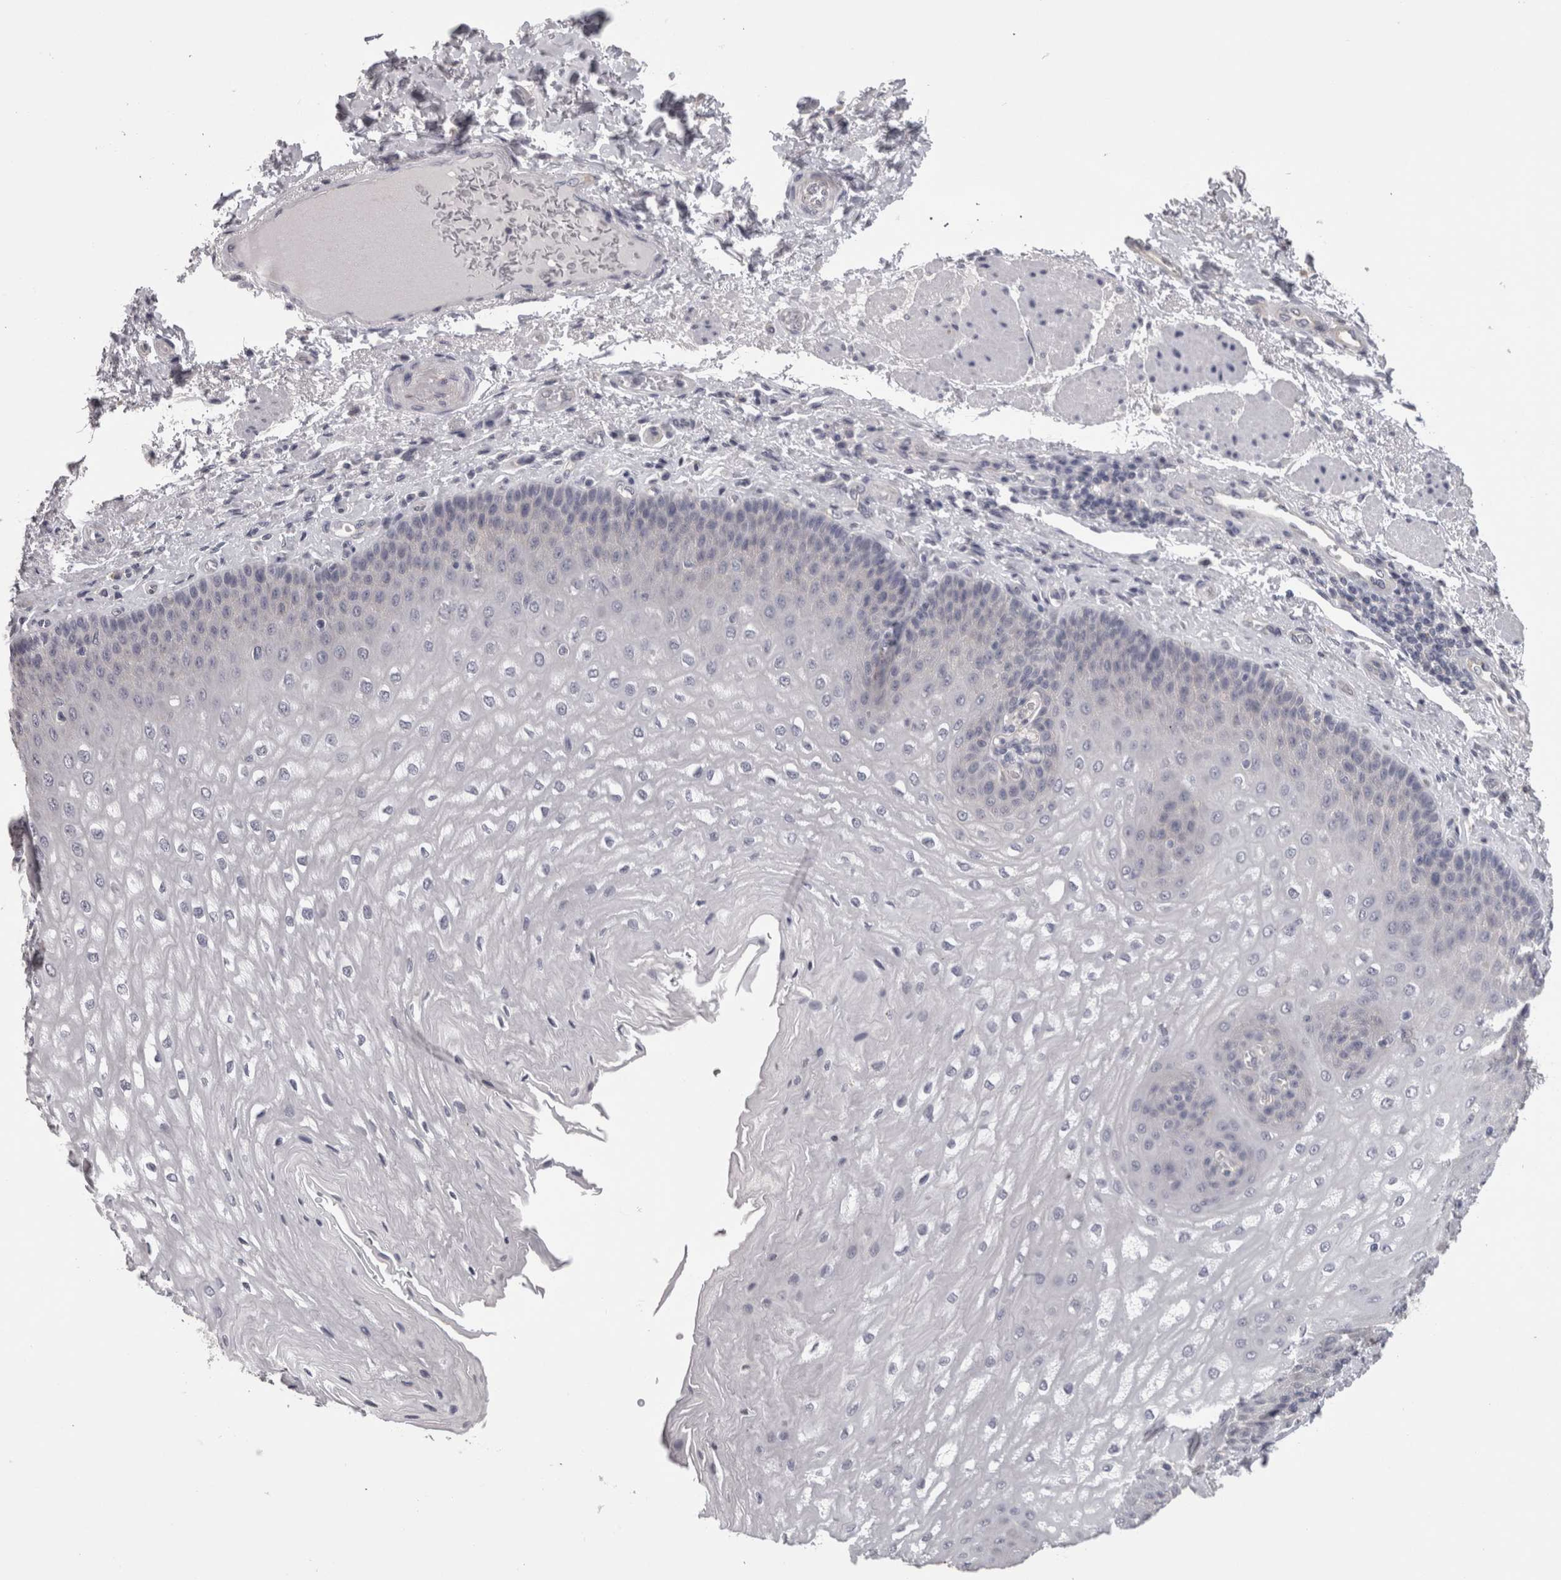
{"staining": {"intensity": "negative", "quantity": "none", "location": "none"}, "tissue": "esophagus", "cell_type": "Squamous epithelial cells", "image_type": "normal", "snomed": [{"axis": "morphology", "description": "Normal tissue, NOS"}, {"axis": "topography", "description": "Esophagus"}], "caption": "This is an immunohistochemistry micrograph of unremarkable esophagus. There is no expression in squamous epithelial cells.", "gene": "LYZL6", "patient": {"sex": "male", "age": 54}}